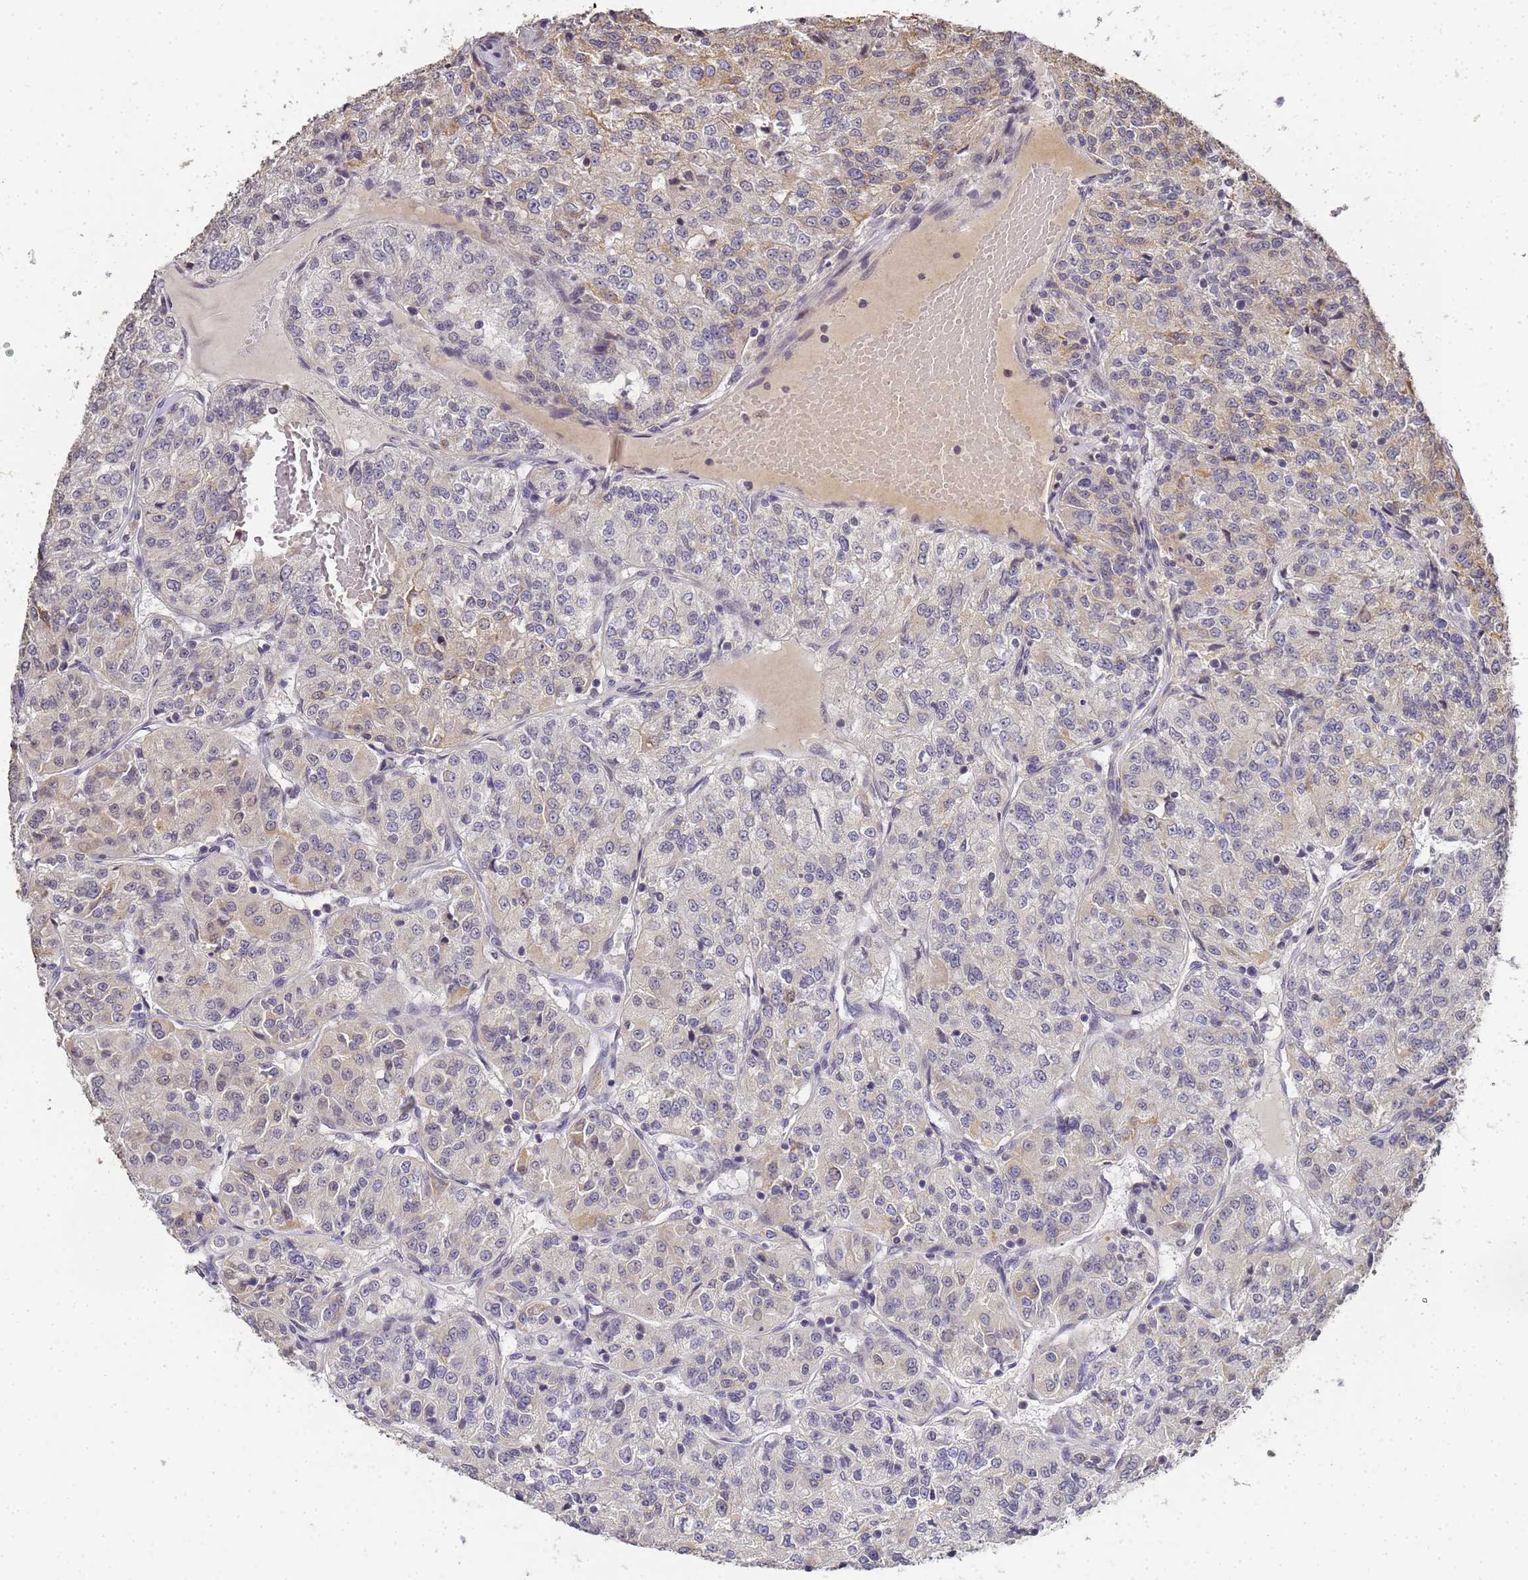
{"staining": {"intensity": "negative", "quantity": "none", "location": "none"}, "tissue": "renal cancer", "cell_type": "Tumor cells", "image_type": "cancer", "snomed": [{"axis": "morphology", "description": "Adenocarcinoma, NOS"}, {"axis": "topography", "description": "Kidney"}], "caption": "DAB (3,3'-diaminobenzidine) immunohistochemical staining of human renal adenocarcinoma shows no significant staining in tumor cells.", "gene": "MYL7", "patient": {"sex": "female", "age": 63}}